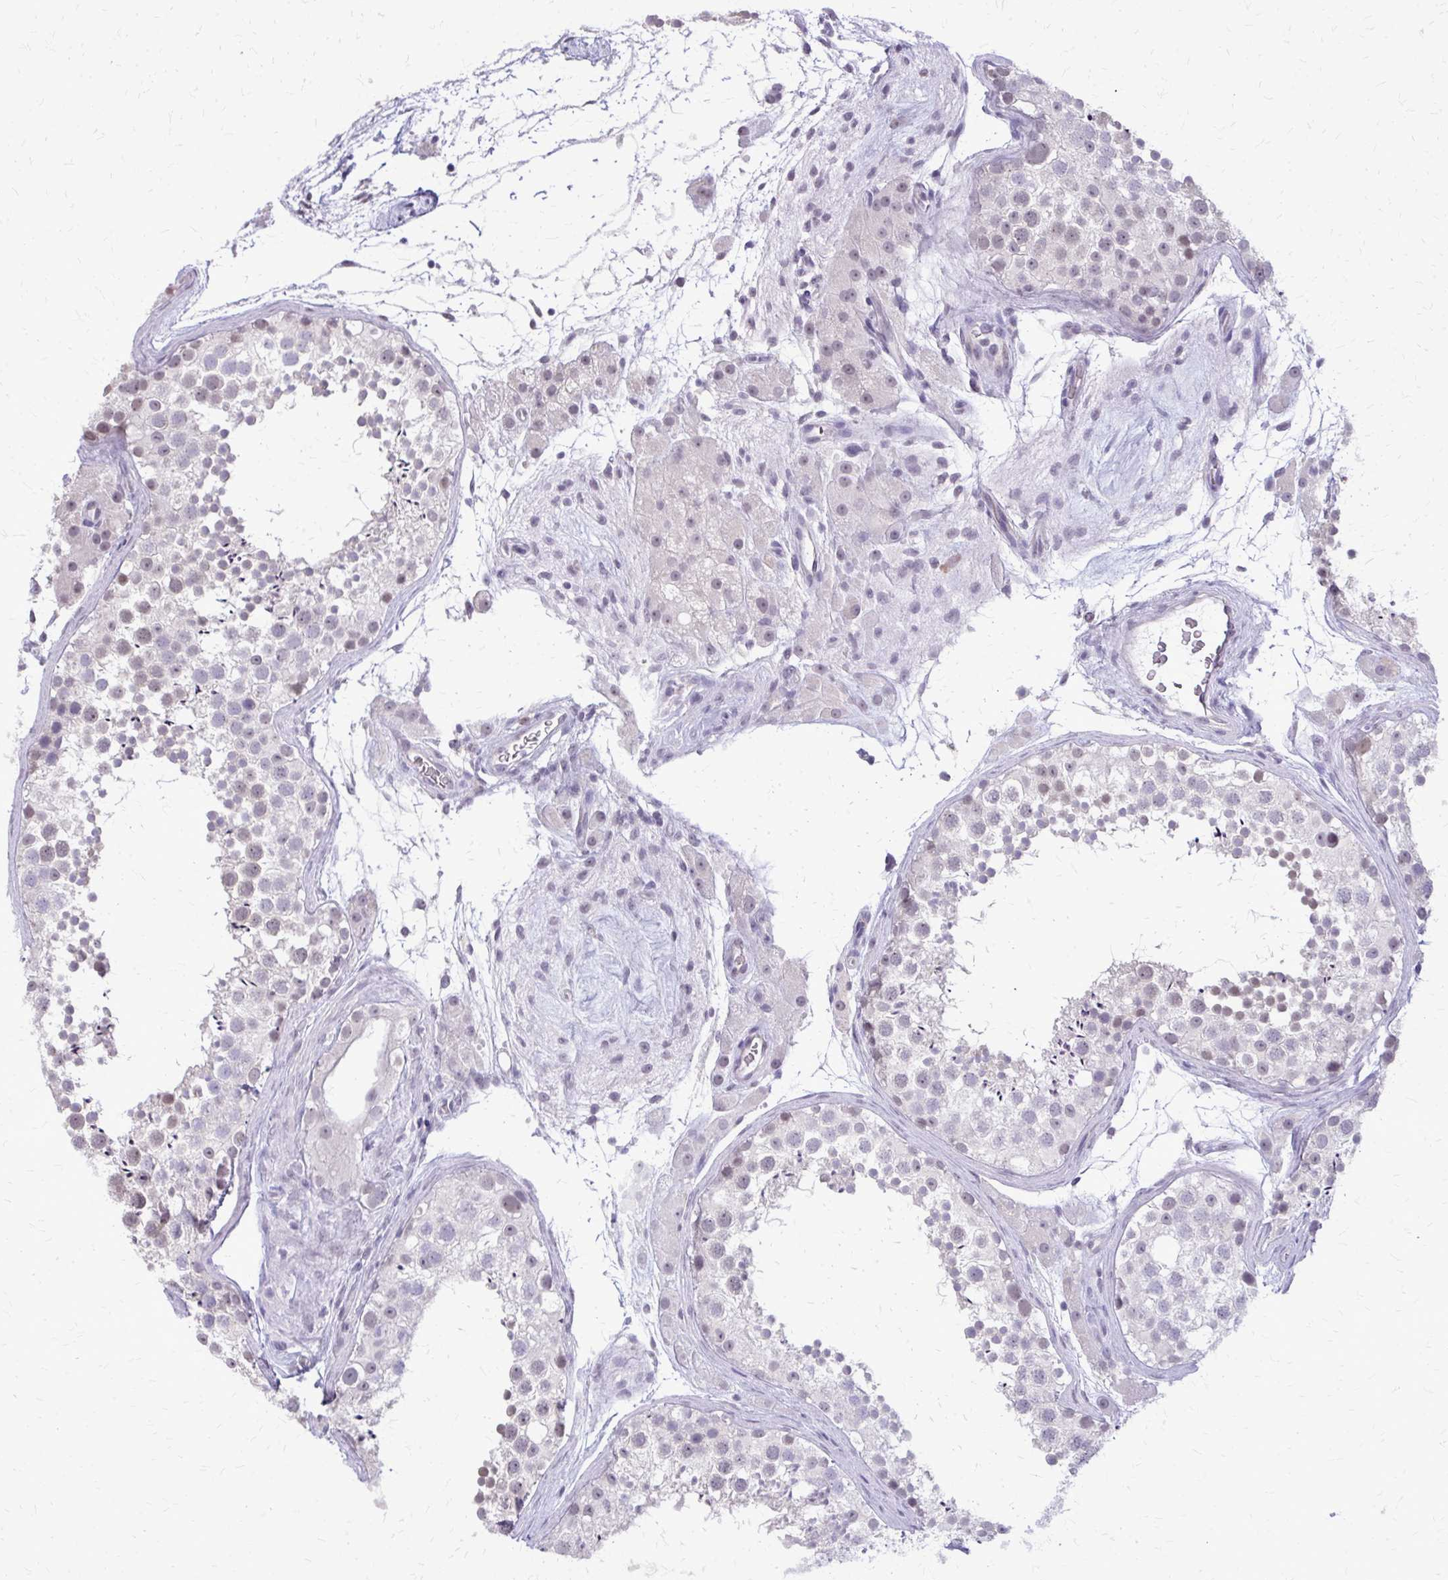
{"staining": {"intensity": "negative", "quantity": "none", "location": "none"}, "tissue": "testis", "cell_type": "Cells in seminiferous ducts", "image_type": "normal", "snomed": [{"axis": "morphology", "description": "Normal tissue, NOS"}, {"axis": "topography", "description": "Testis"}], "caption": "DAB (3,3'-diaminobenzidine) immunohistochemical staining of benign human testis displays no significant staining in cells in seminiferous ducts.", "gene": "PLCB1", "patient": {"sex": "male", "age": 41}}